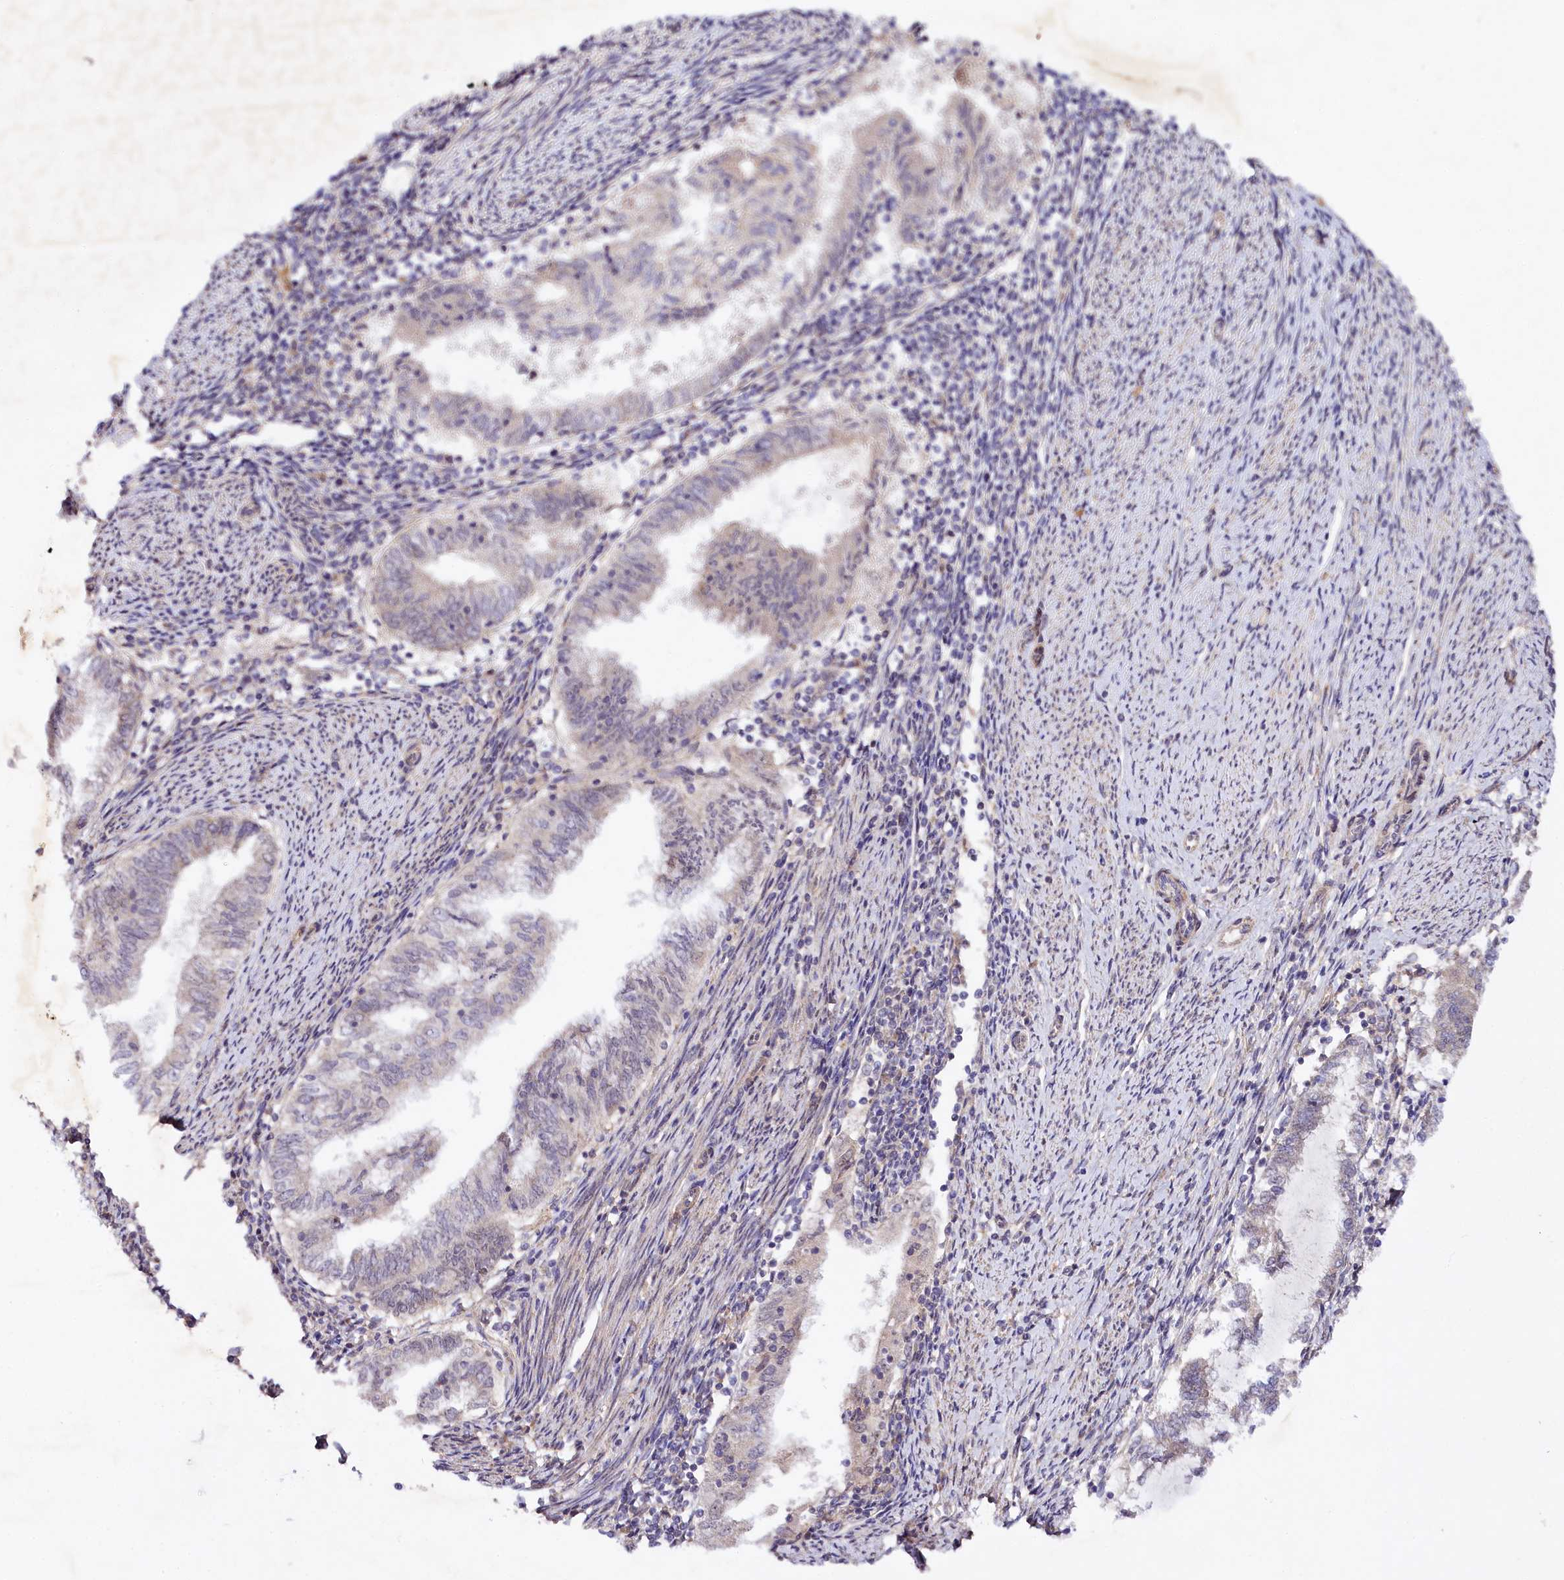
{"staining": {"intensity": "weak", "quantity": "<25%", "location": "cytoplasmic/membranous"}, "tissue": "endometrial cancer", "cell_type": "Tumor cells", "image_type": "cancer", "snomed": [{"axis": "morphology", "description": "Adenocarcinoma, NOS"}, {"axis": "topography", "description": "Endometrium"}], "caption": "Immunohistochemical staining of human endometrial cancer displays no significant staining in tumor cells.", "gene": "PHLDB1", "patient": {"sex": "female", "age": 79}}